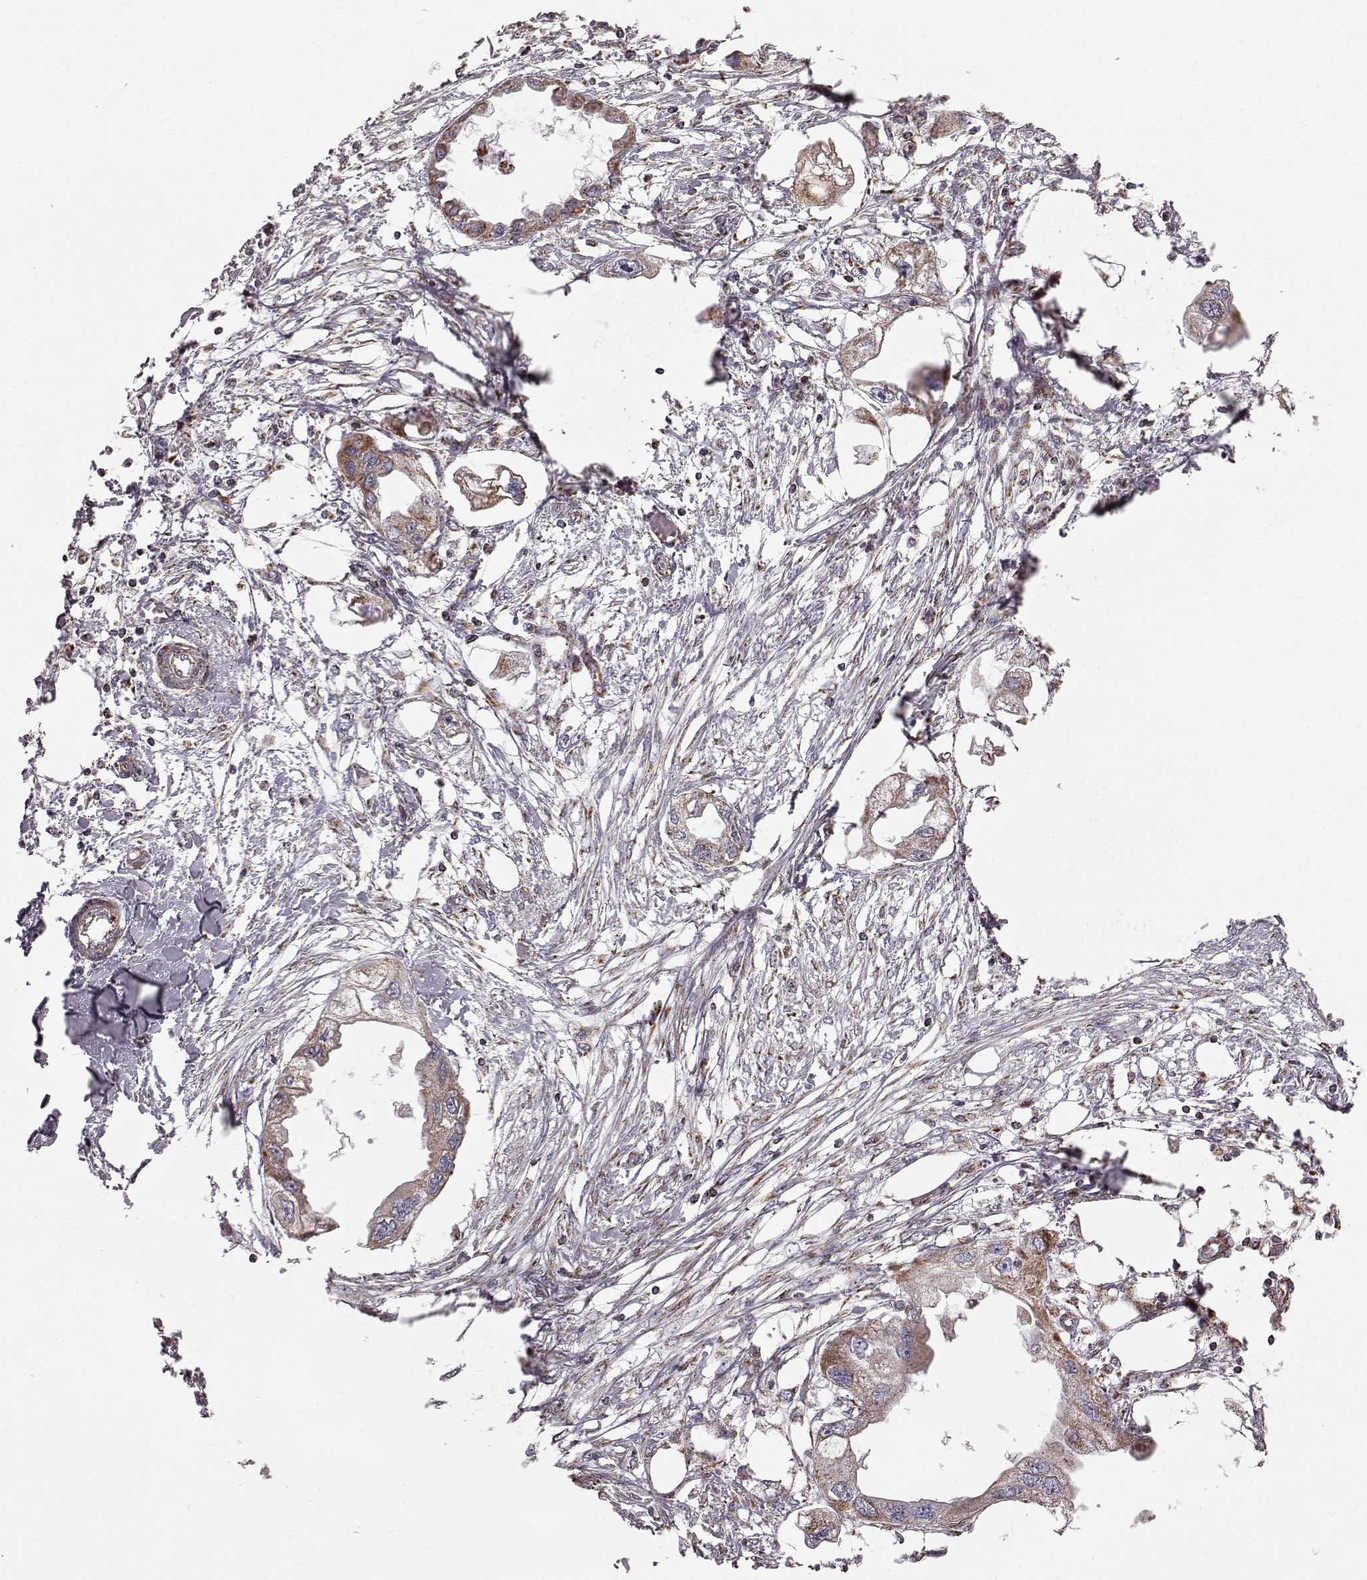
{"staining": {"intensity": "moderate", "quantity": ">75%", "location": "cytoplasmic/membranous"}, "tissue": "endometrial cancer", "cell_type": "Tumor cells", "image_type": "cancer", "snomed": [{"axis": "morphology", "description": "Adenocarcinoma, NOS"}, {"axis": "morphology", "description": "Adenocarcinoma, metastatic, NOS"}, {"axis": "topography", "description": "Adipose tissue"}, {"axis": "topography", "description": "Endometrium"}], "caption": "Human endometrial cancer stained with a protein marker reveals moderate staining in tumor cells.", "gene": "FAM8A1", "patient": {"sex": "female", "age": 67}}